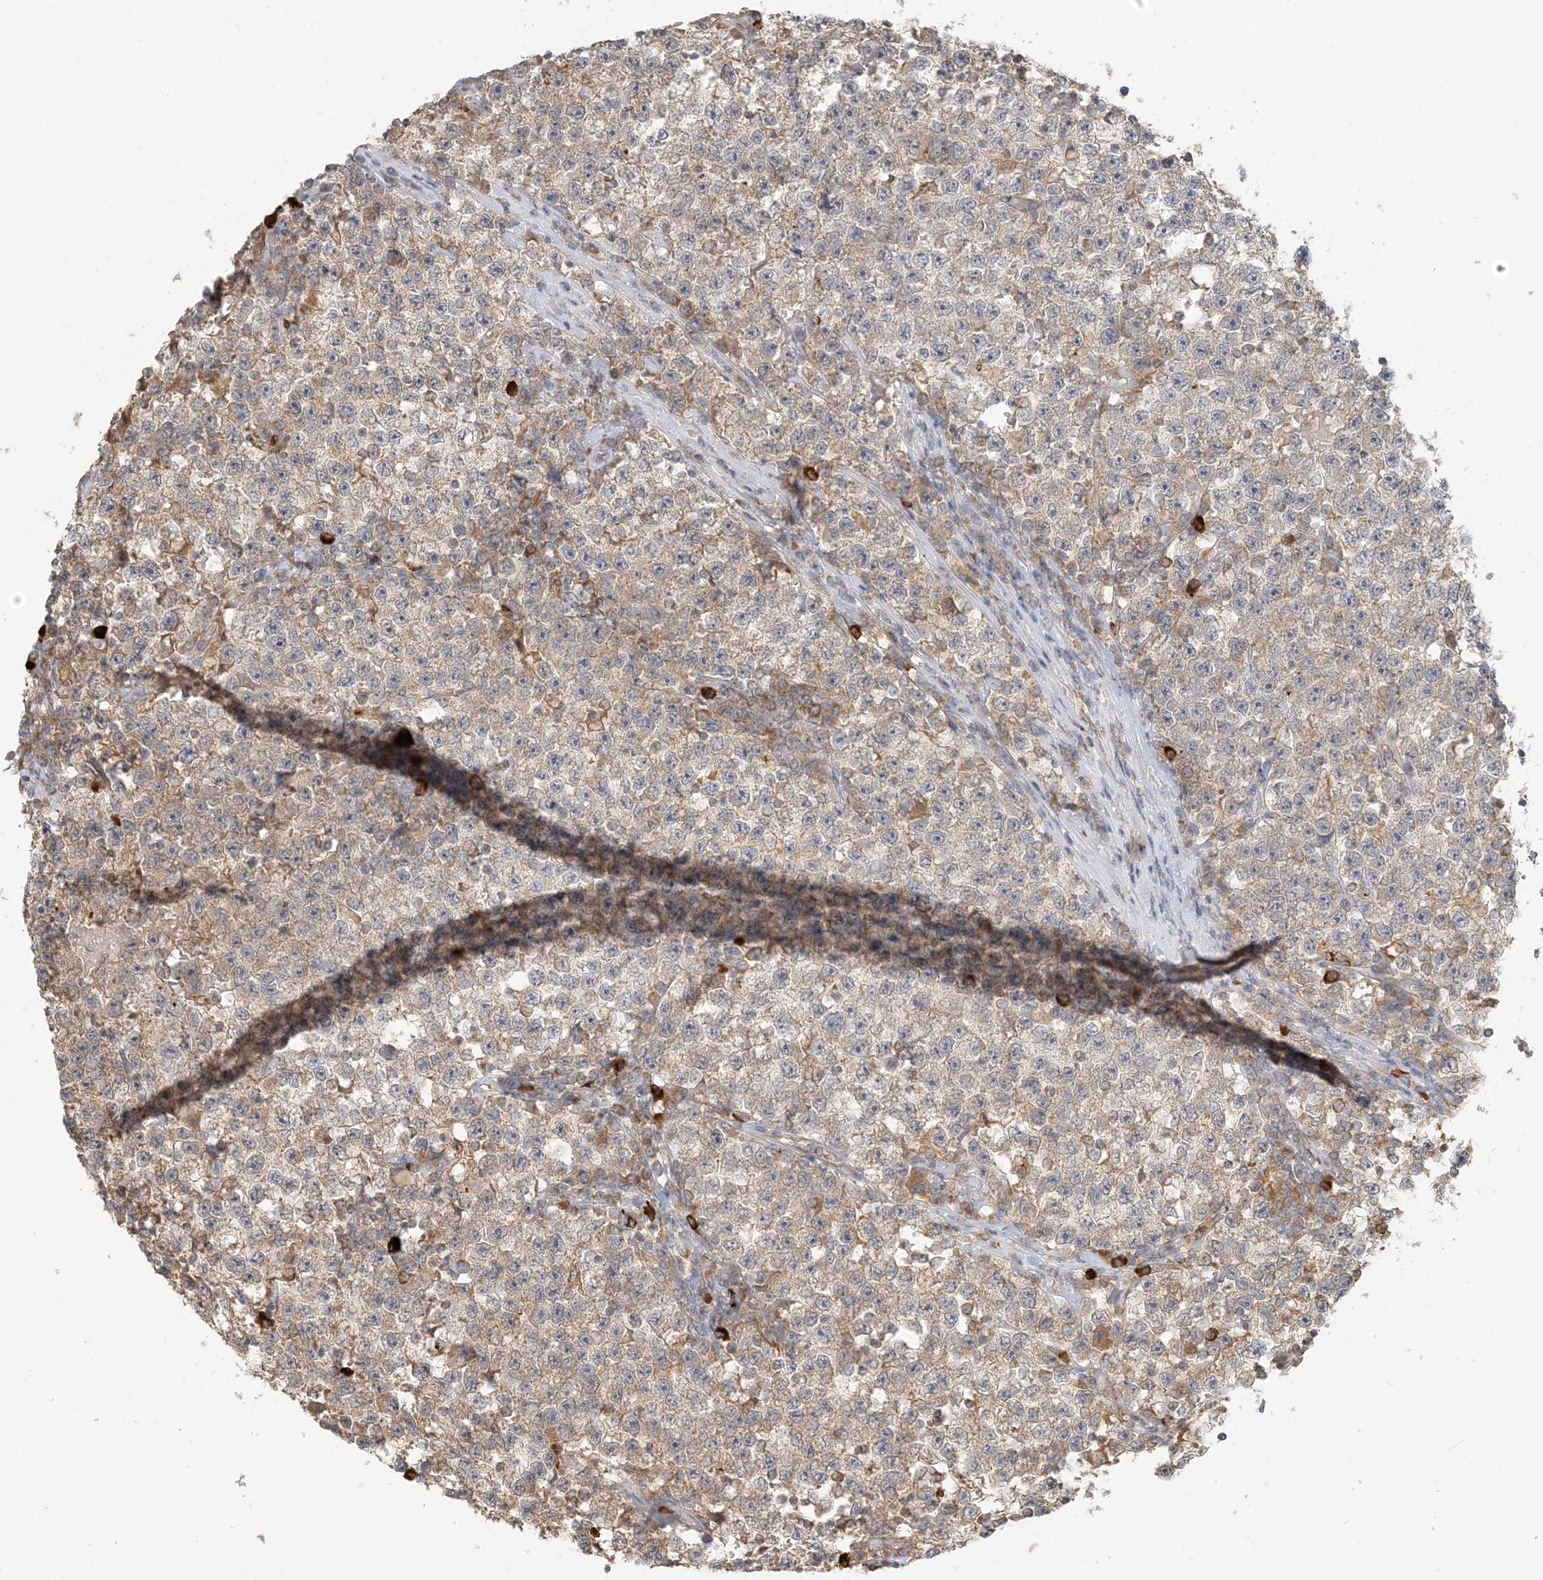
{"staining": {"intensity": "moderate", "quantity": ">75%", "location": "cytoplasmic/membranous"}, "tissue": "testis cancer", "cell_type": "Tumor cells", "image_type": "cancer", "snomed": [{"axis": "morphology", "description": "Seminoma, NOS"}, {"axis": "topography", "description": "Testis"}], "caption": "DAB immunohistochemical staining of human seminoma (testis) shows moderate cytoplasmic/membranous protein positivity in approximately >75% of tumor cells.", "gene": "MCOLN1", "patient": {"sex": "male", "age": 22}}